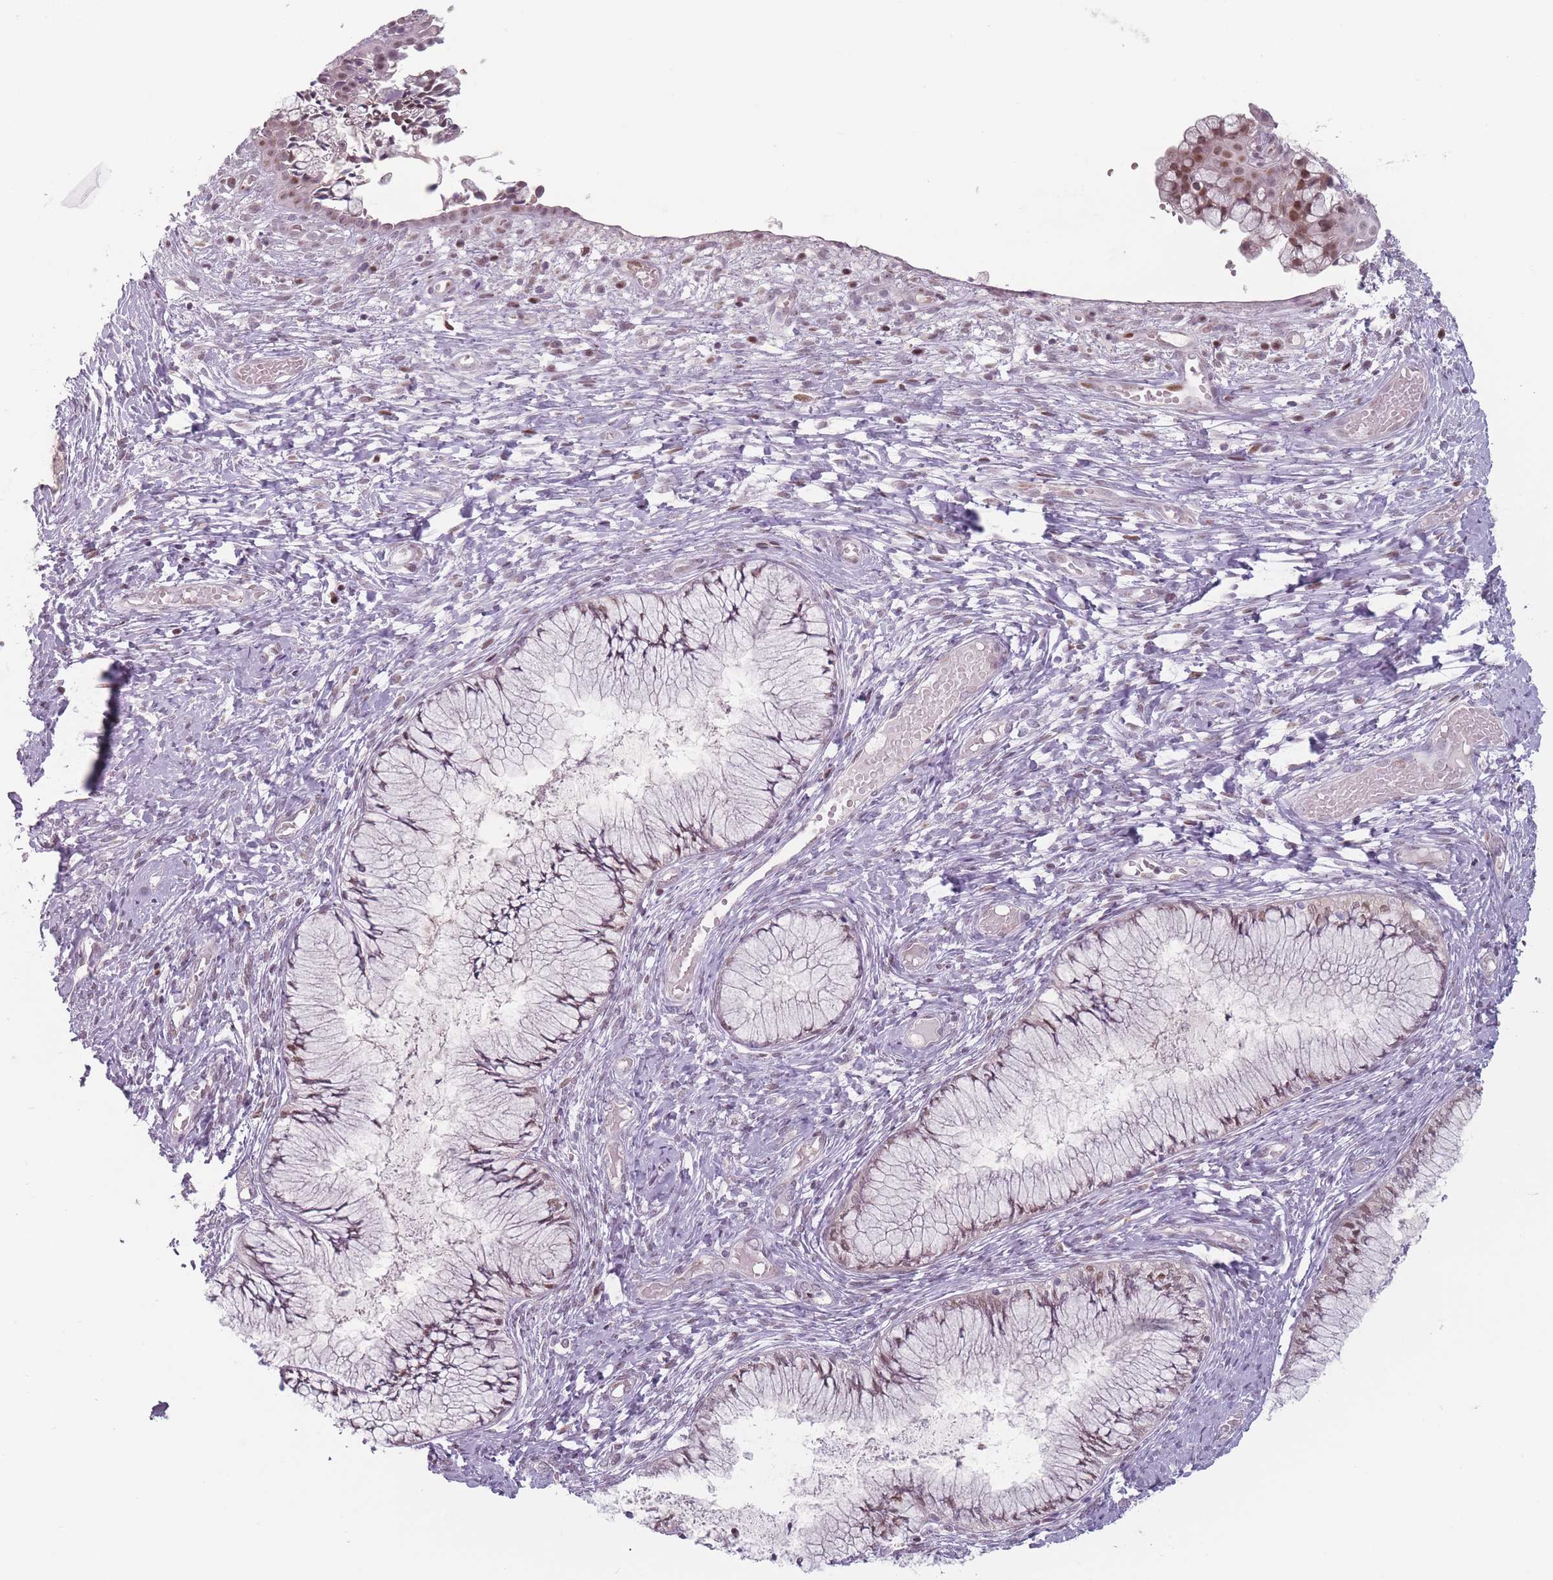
{"staining": {"intensity": "moderate", "quantity": "25%-75%", "location": "nuclear"}, "tissue": "cervix", "cell_type": "Glandular cells", "image_type": "normal", "snomed": [{"axis": "morphology", "description": "Normal tissue, NOS"}, {"axis": "topography", "description": "Cervix"}], "caption": "Cervix stained for a protein (brown) reveals moderate nuclear positive expression in approximately 25%-75% of glandular cells.", "gene": "SH3BGRL2", "patient": {"sex": "female", "age": 42}}